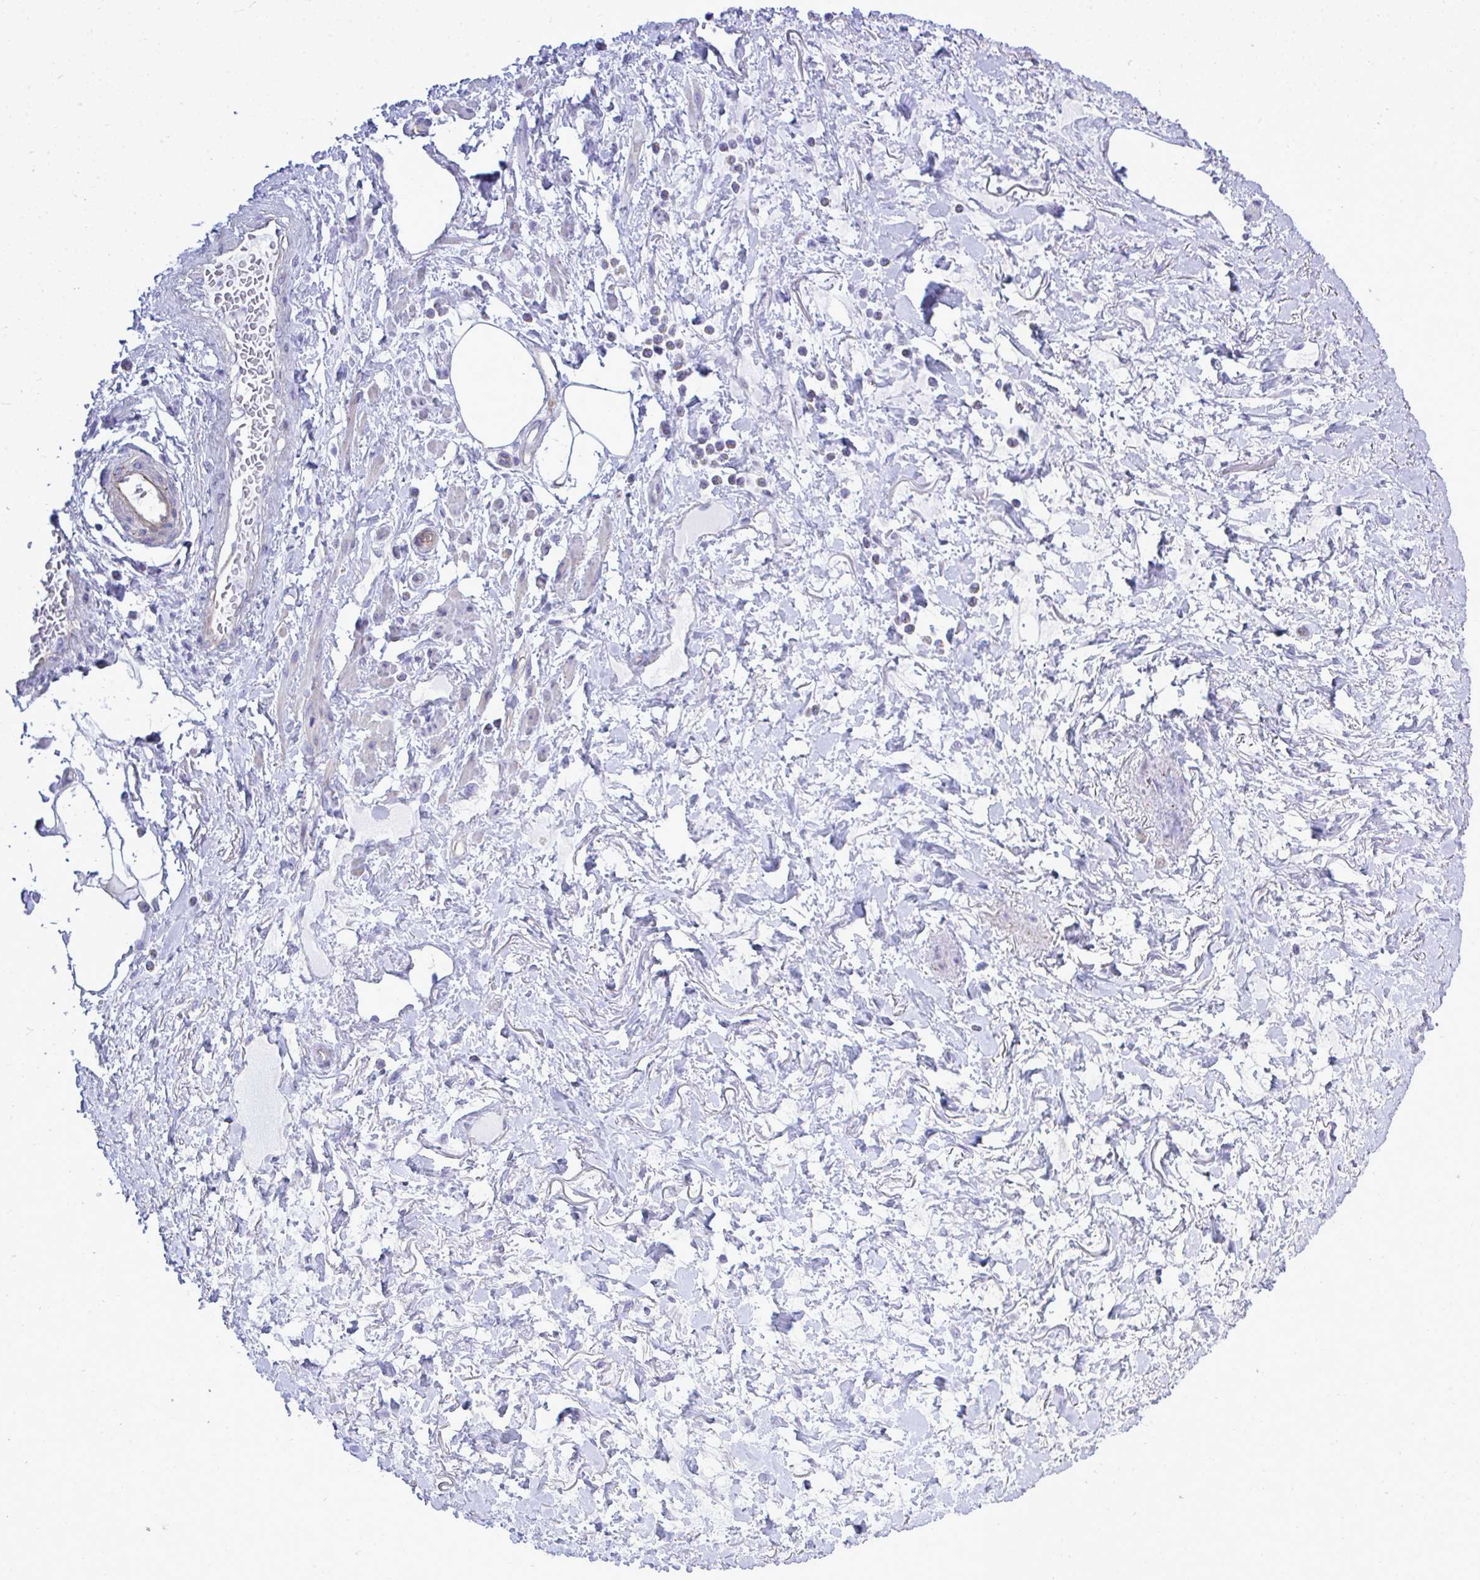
{"staining": {"intensity": "negative", "quantity": "none", "location": "none"}, "tissue": "adipose tissue", "cell_type": "Adipocytes", "image_type": "normal", "snomed": [{"axis": "morphology", "description": "Normal tissue, NOS"}, {"axis": "topography", "description": "Vagina"}, {"axis": "topography", "description": "Peripheral nerve tissue"}], "caption": "Immunohistochemistry (IHC) of benign human adipose tissue shows no expression in adipocytes. (Immunohistochemistry (IHC), brightfield microscopy, high magnification).", "gene": "SLC25A51", "patient": {"sex": "female", "age": 71}}